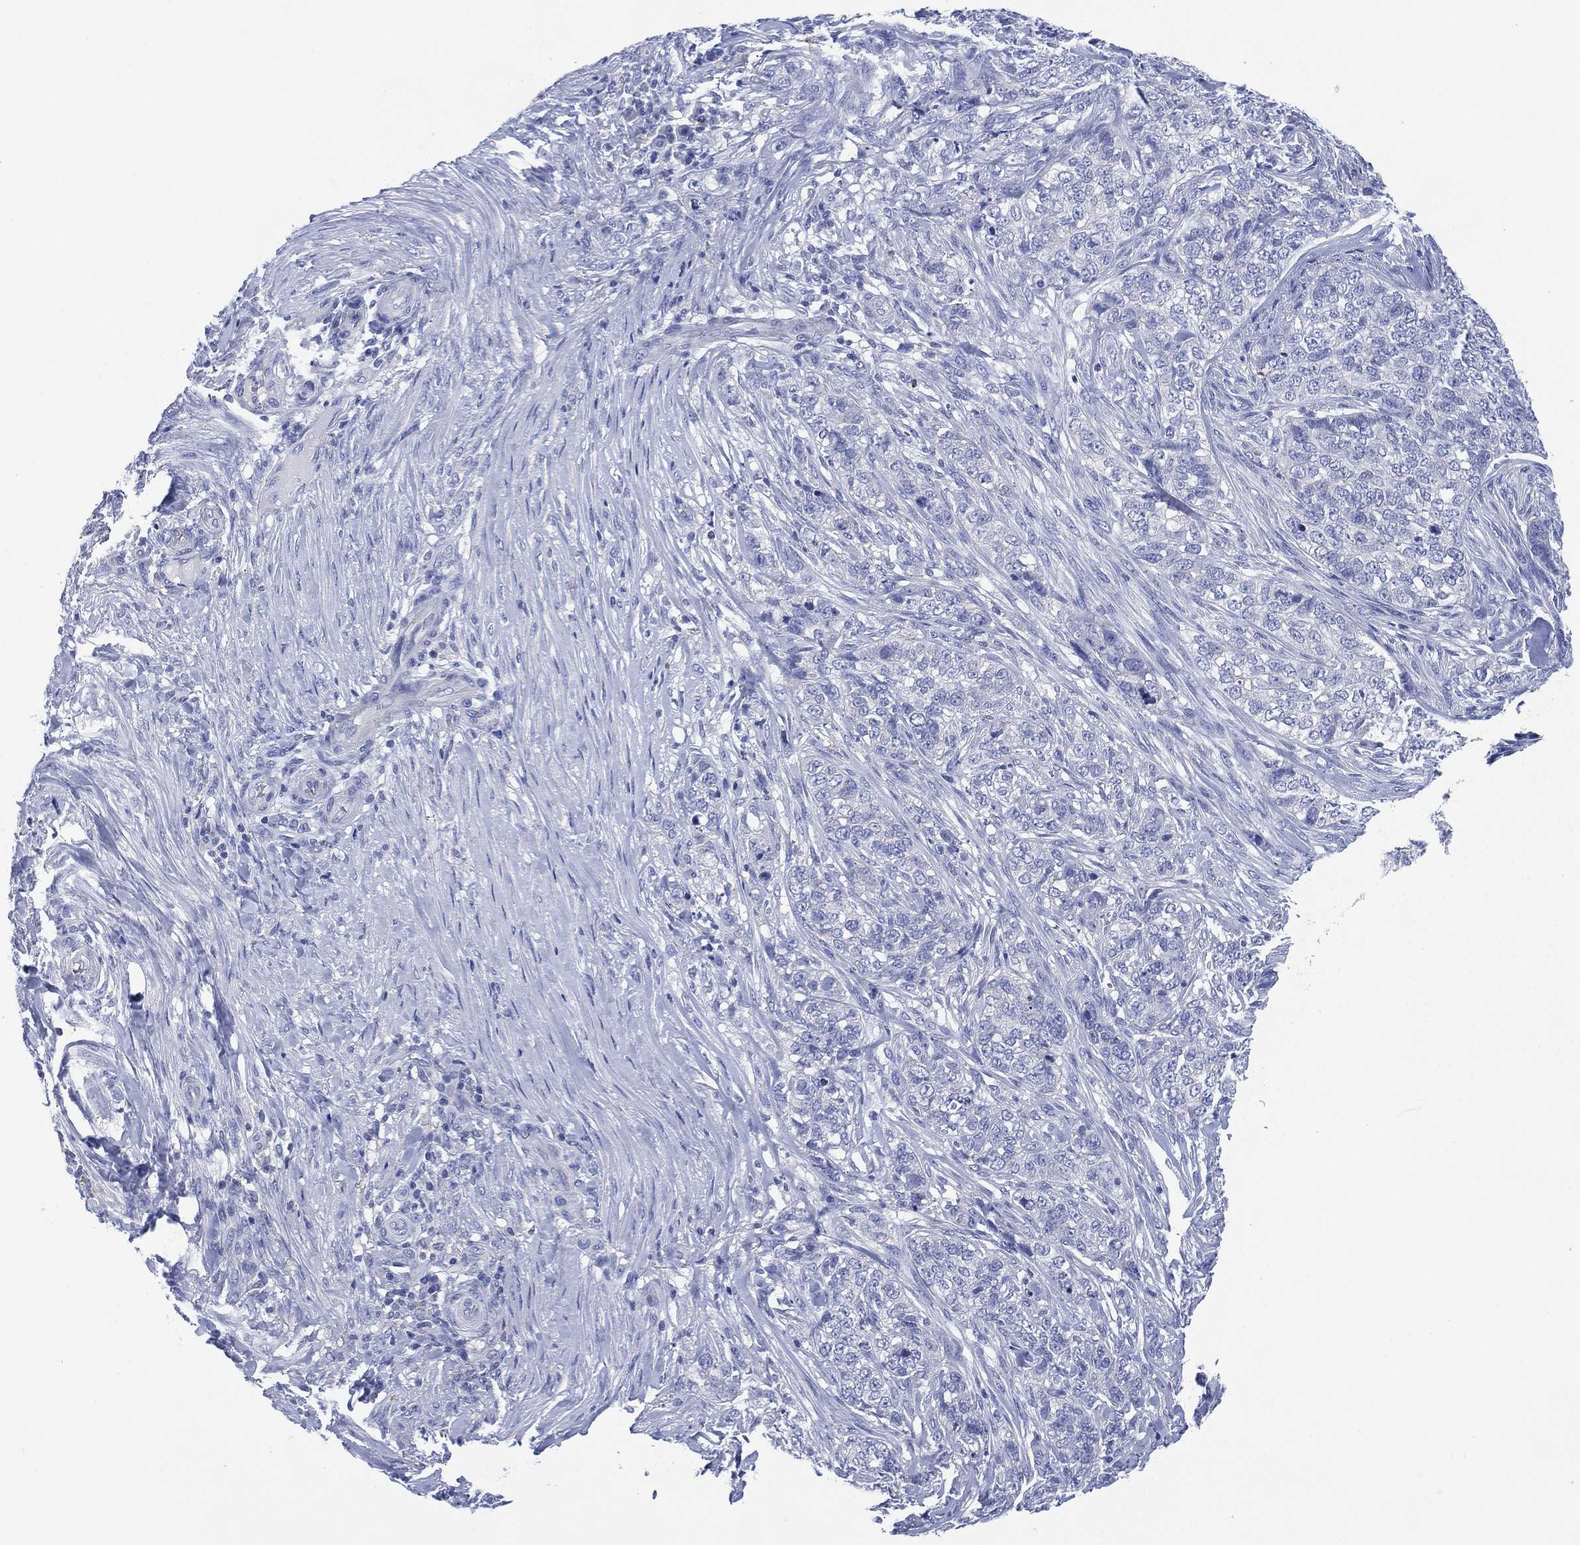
{"staining": {"intensity": "negative", "quantity": "none", "location": "none"}, "tissue": "skin cancer", "cell_type": "Tumor cells", "image_type": "cancer", "snomed": [{"axis": "morphology", "description": "Basal cell carcinoma"}, {"axis": "topography", "description": "Skin"}], "caption": "IHC of human basal cell carcinoma (skin) reveals no expression in tumor cells.", "gene": "CHRNA3", "patient": {"sex": "female", "age": 69}}